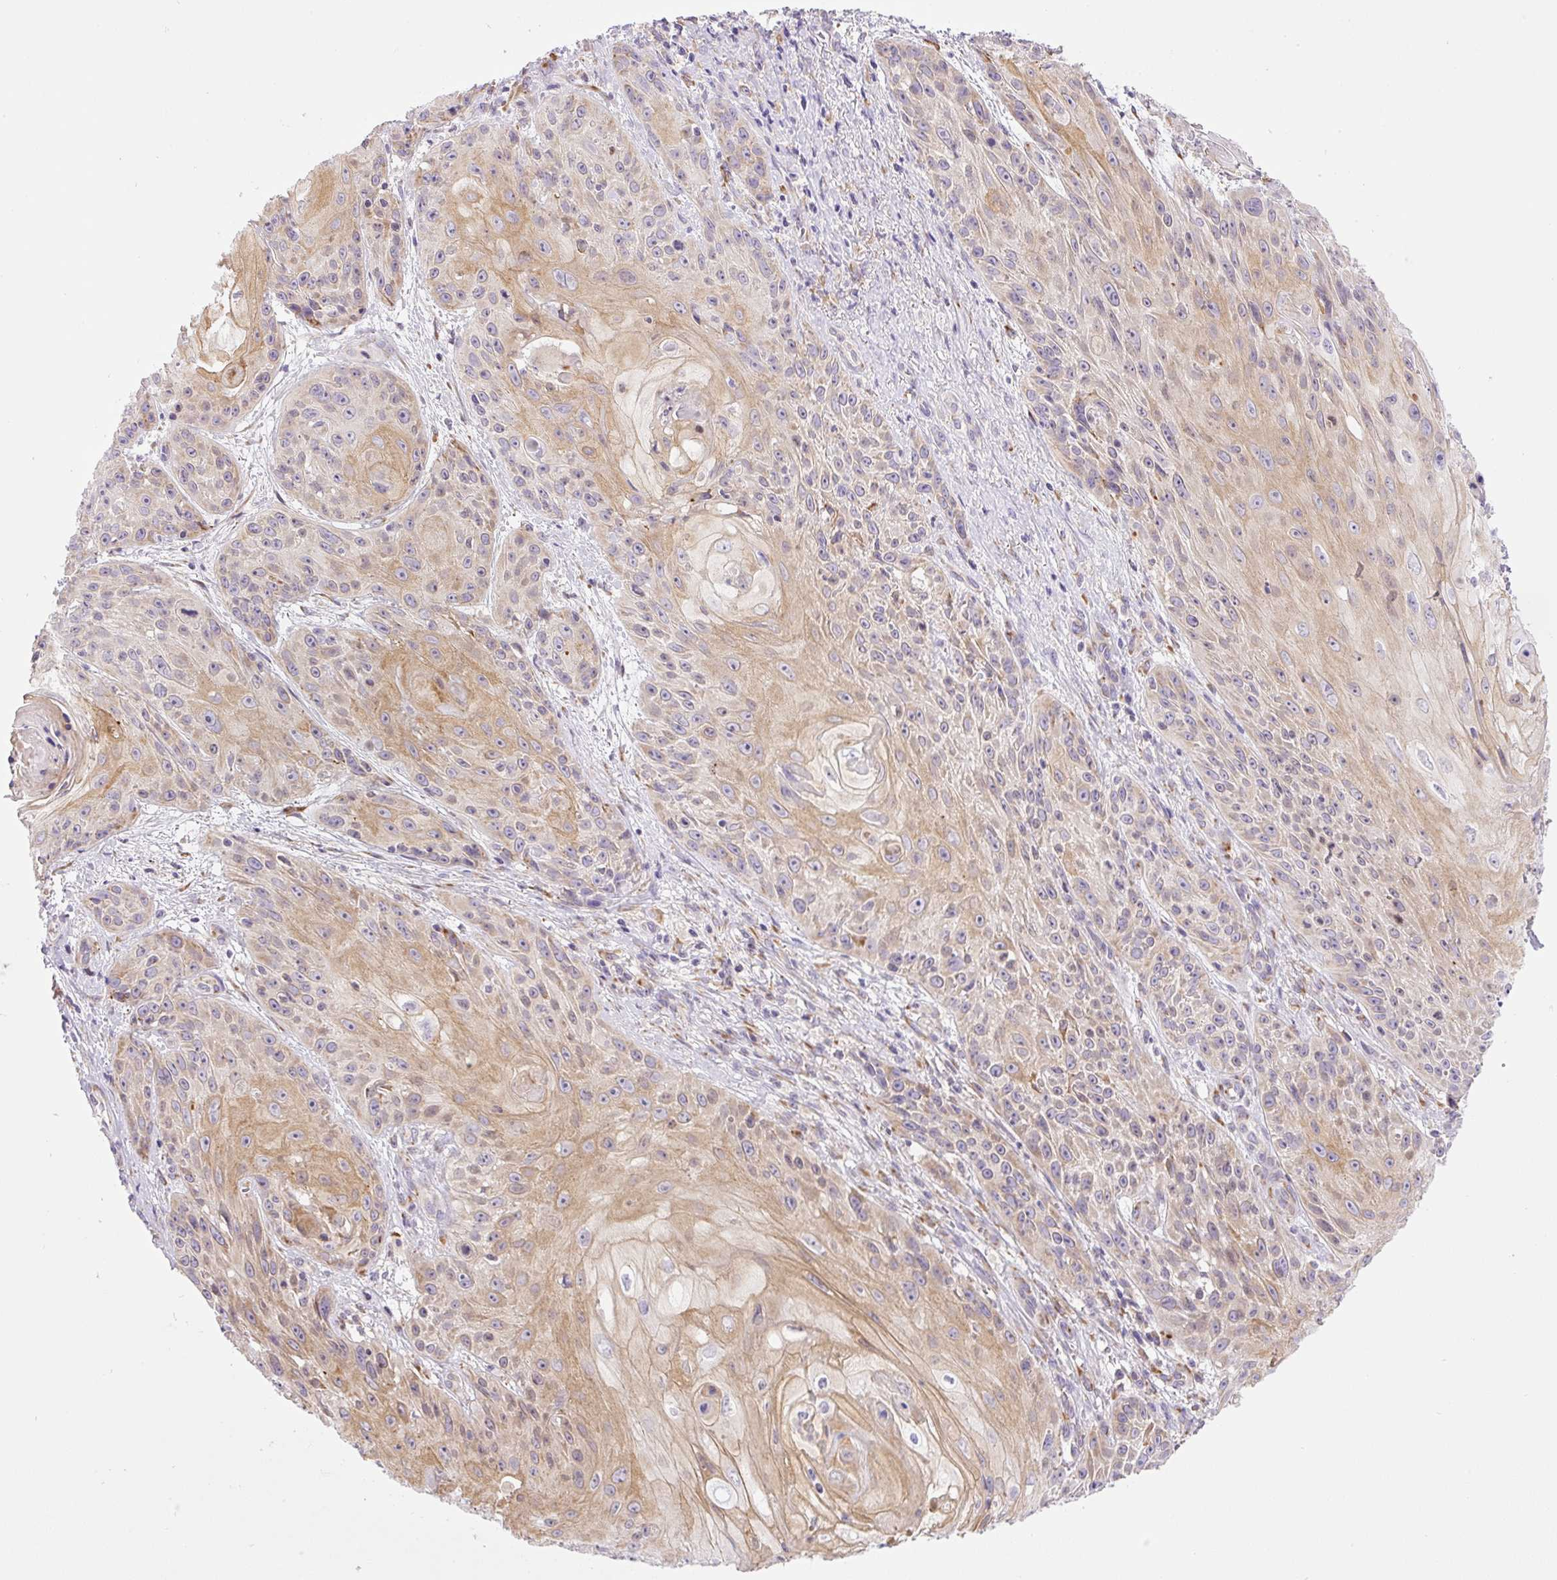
{"staining": {"intensity": "moderate", "quantity": "25%-75%", "location": "cytoplasmic/membranous"}, "tissue": "skin cancer", "cell_type": "Tumor cells", "image_type": "cancer", "snomed": [{"axis": "morphology", "description": "Squamous cell carcinoma, NOS"}, {"axis": "topography", "description": "Skin"}, {"axis": "topography", "description": "Vulva"}], "caption": "The histopathology image reveals a brown stain indicating the presence of a protein in the cytoplasmic/membranous of tumor cells in skin cancer. (brown staining indicates protein expression, while blue staining denotes nuclei).", "gene": "POFUT1", "patient": {"sex": "female", "age": 76}}